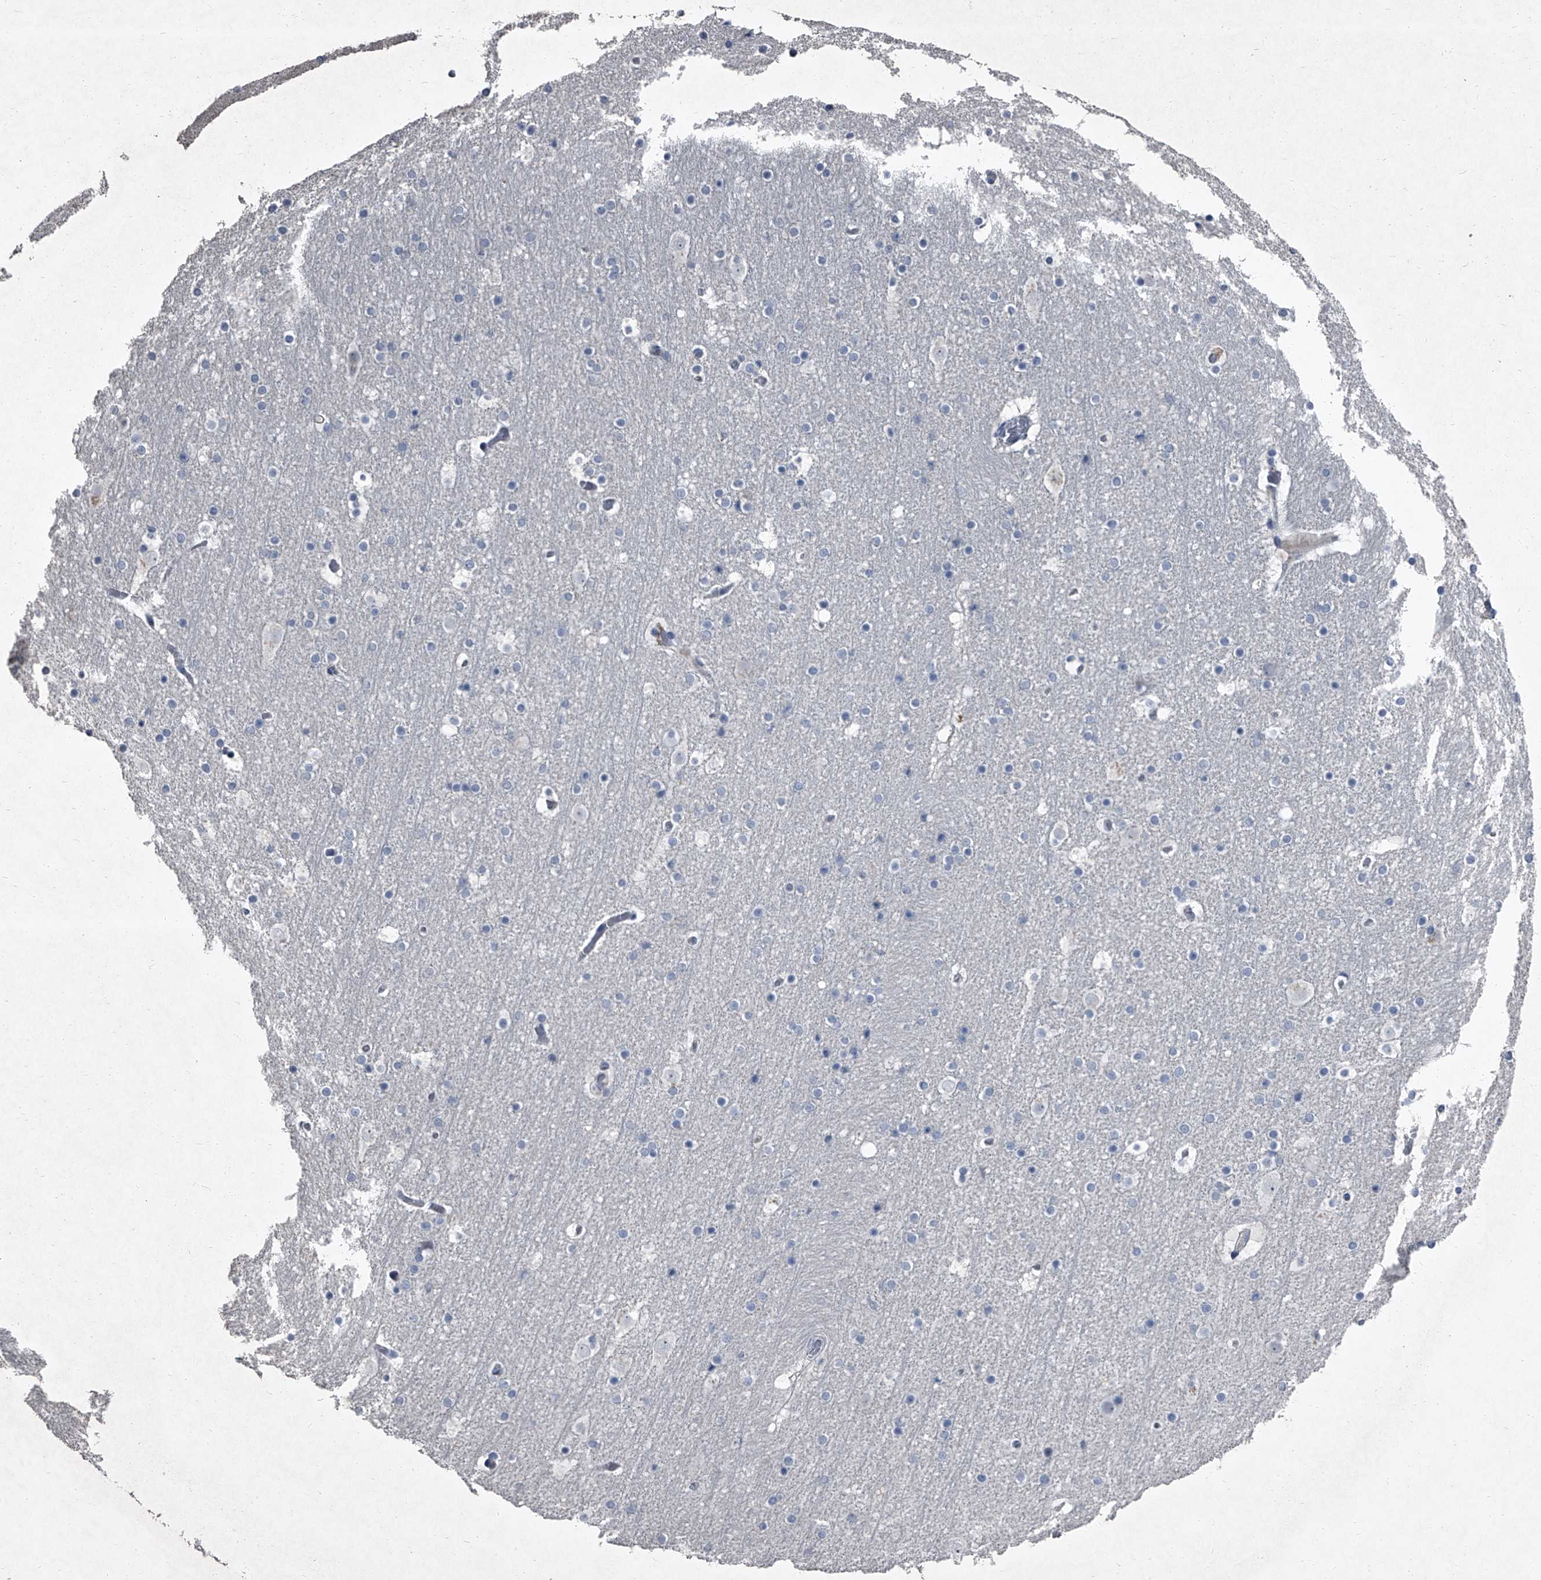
{"staining": {"intensity": "negative", "quantity": "none", "location": "none"}, "tissue": "cerebral cortex", "cell_type": "Endothelial cells", "image_type": "normal", "snomed": [{"axis": "morphology", "description": "Normal tissue, NOS"}, {"axis": "topography", "description": "Cerebral cortex"}], "caption": "An immunohistochemistry (IHC) photomicrograph of normal cerebral cortex is shown. There is no staining in endothelial cells of cerebral cortex.", "gene": "HEPHL1", "patient": {"sex": "male", "age": 57}}